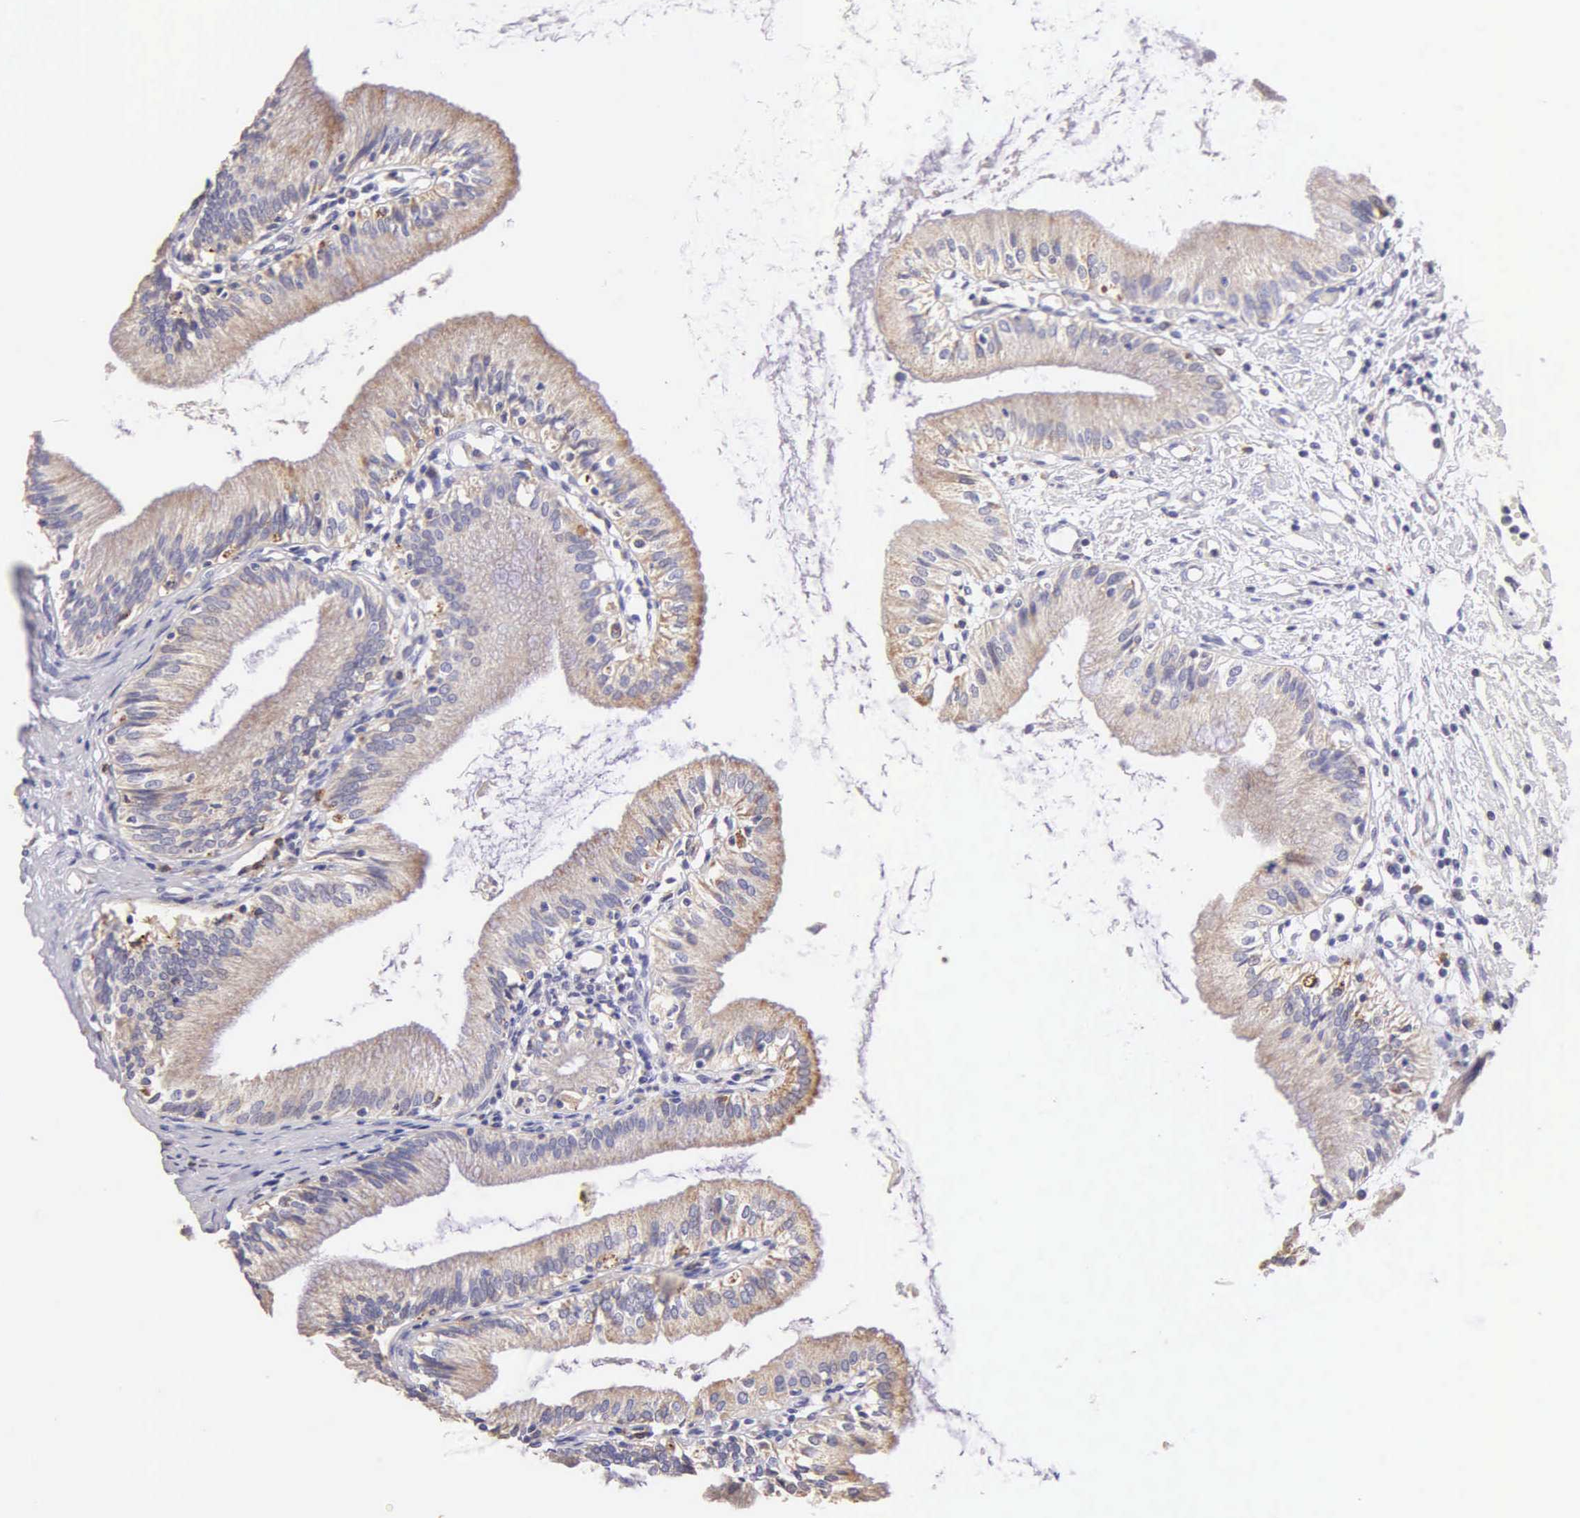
{"staining": {"intensity": "weak", "quantity": "25%-75%", "location": "cytoplasmic/membranous"}, "tissue": "gallbladder", "cell_type": "Glandular cells", "image_type": "normal", "snomed": [{"axis": "morphology", "description": "Normal tissue, NOS"}, {"axis": "topography", "description": "Gallbladder"}], "caption": "Gallbladder stained for a protein (brown) shows weak cytoplasmic/membranous positive staining in approximately 25%-75% of glandular cells.", "gene": "ESR1", "patient": {"sex": "male", "age": 58}}